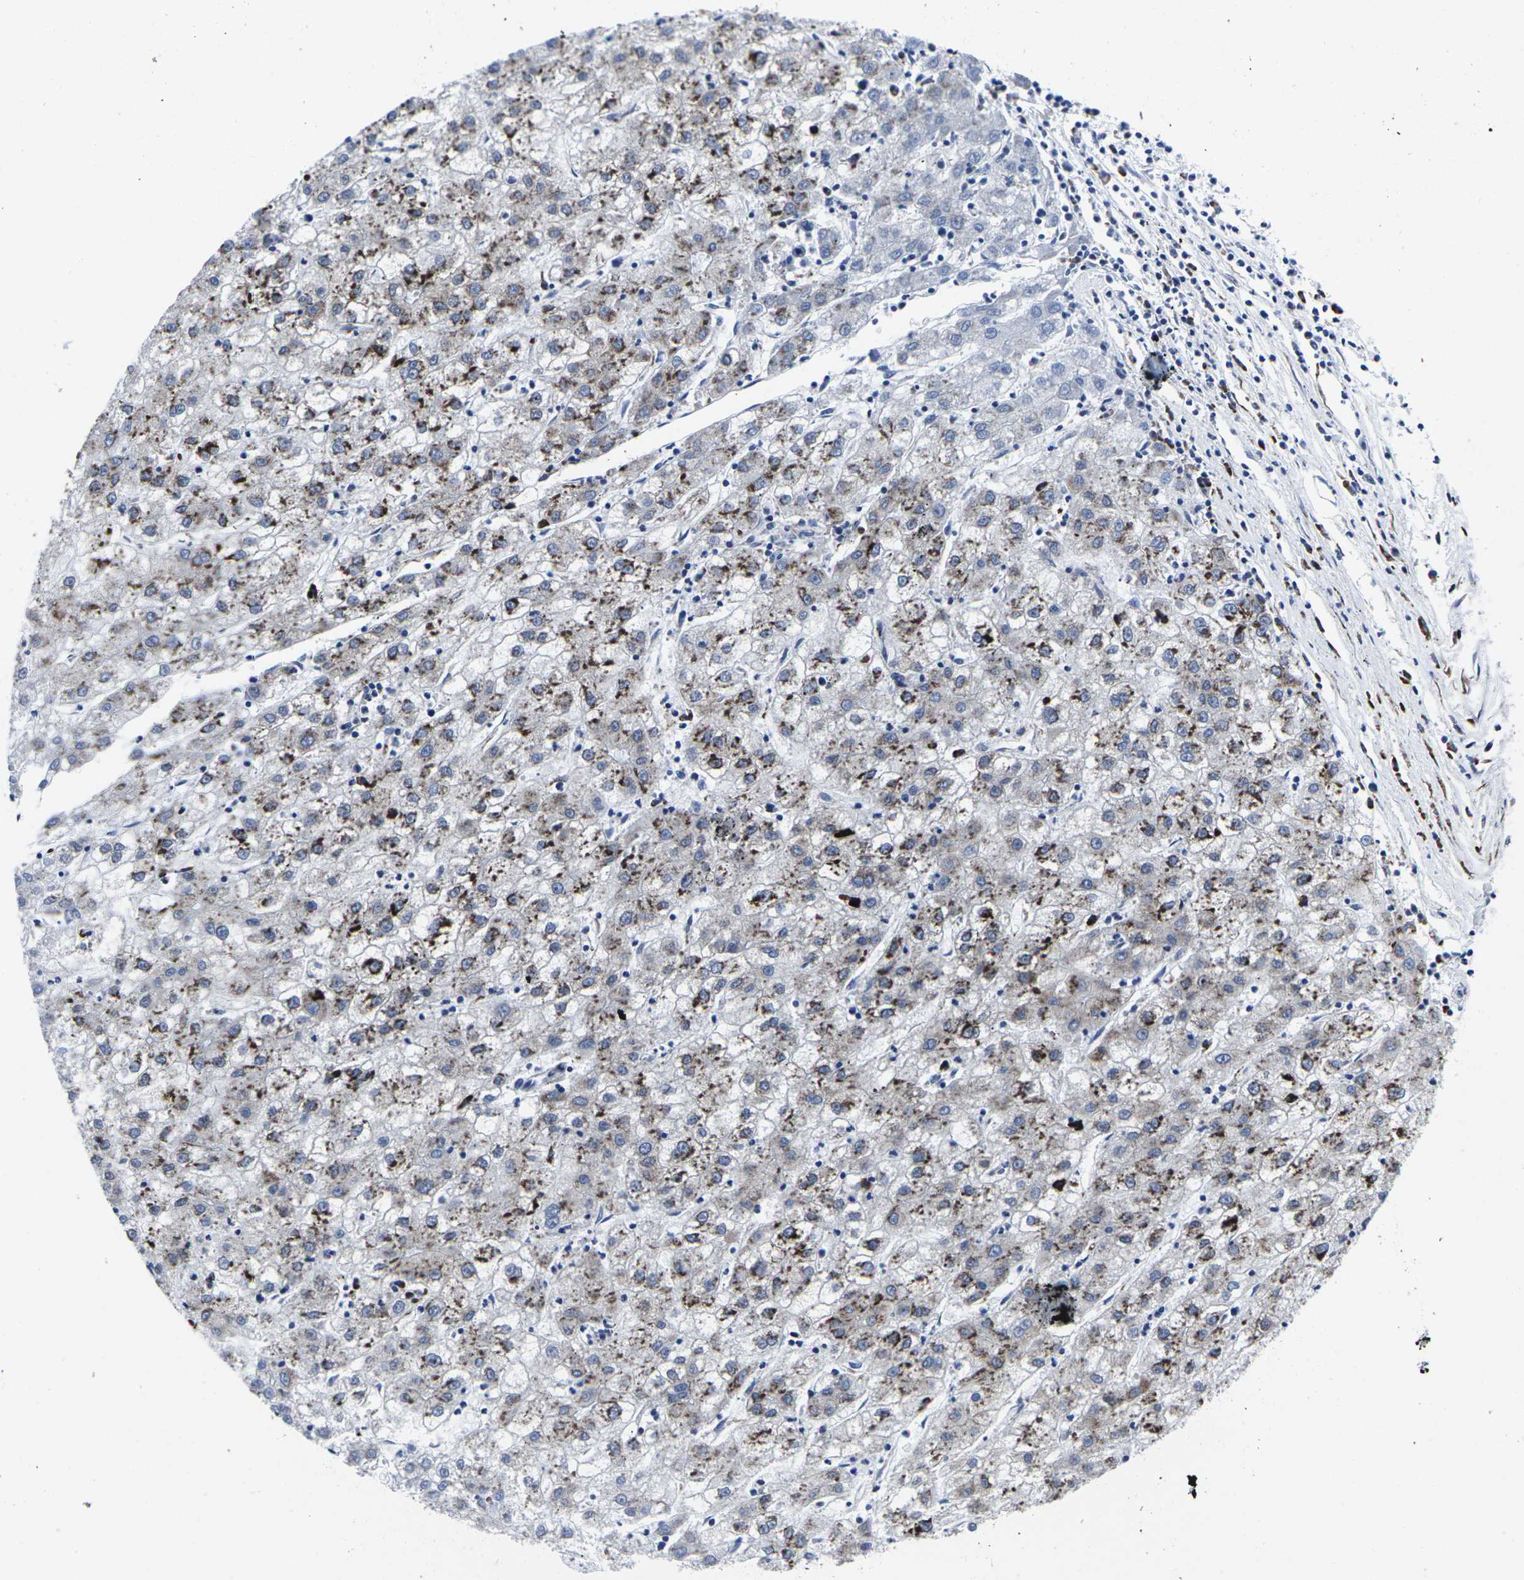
{"staining": {"intensity": "moderate", "quantity": ">75%", "location": "cytoplasmic/membranous"}, "tissue": "liver cancer", "cell_type": "Tumor cells", "image_type": "cancer", "snomed": [{"axis": "morphology", "description": "Carcinoma, Hepatocellular, NOS"}, {"axis": "topography", "description": "Liver"}], "caption": "Immunohistochemistry micrograph of neoplastic tissue: liver cancer stained using immunohistochemistry (IHC) displays medium levels of moderate protein expression localized specifically in the cytoplasmic/membranous of tumor cells, appearing as a cytoplasmic/membranous brown color.", "gene": "RPN1", "patient": {"sex": "male", "age": 72}}